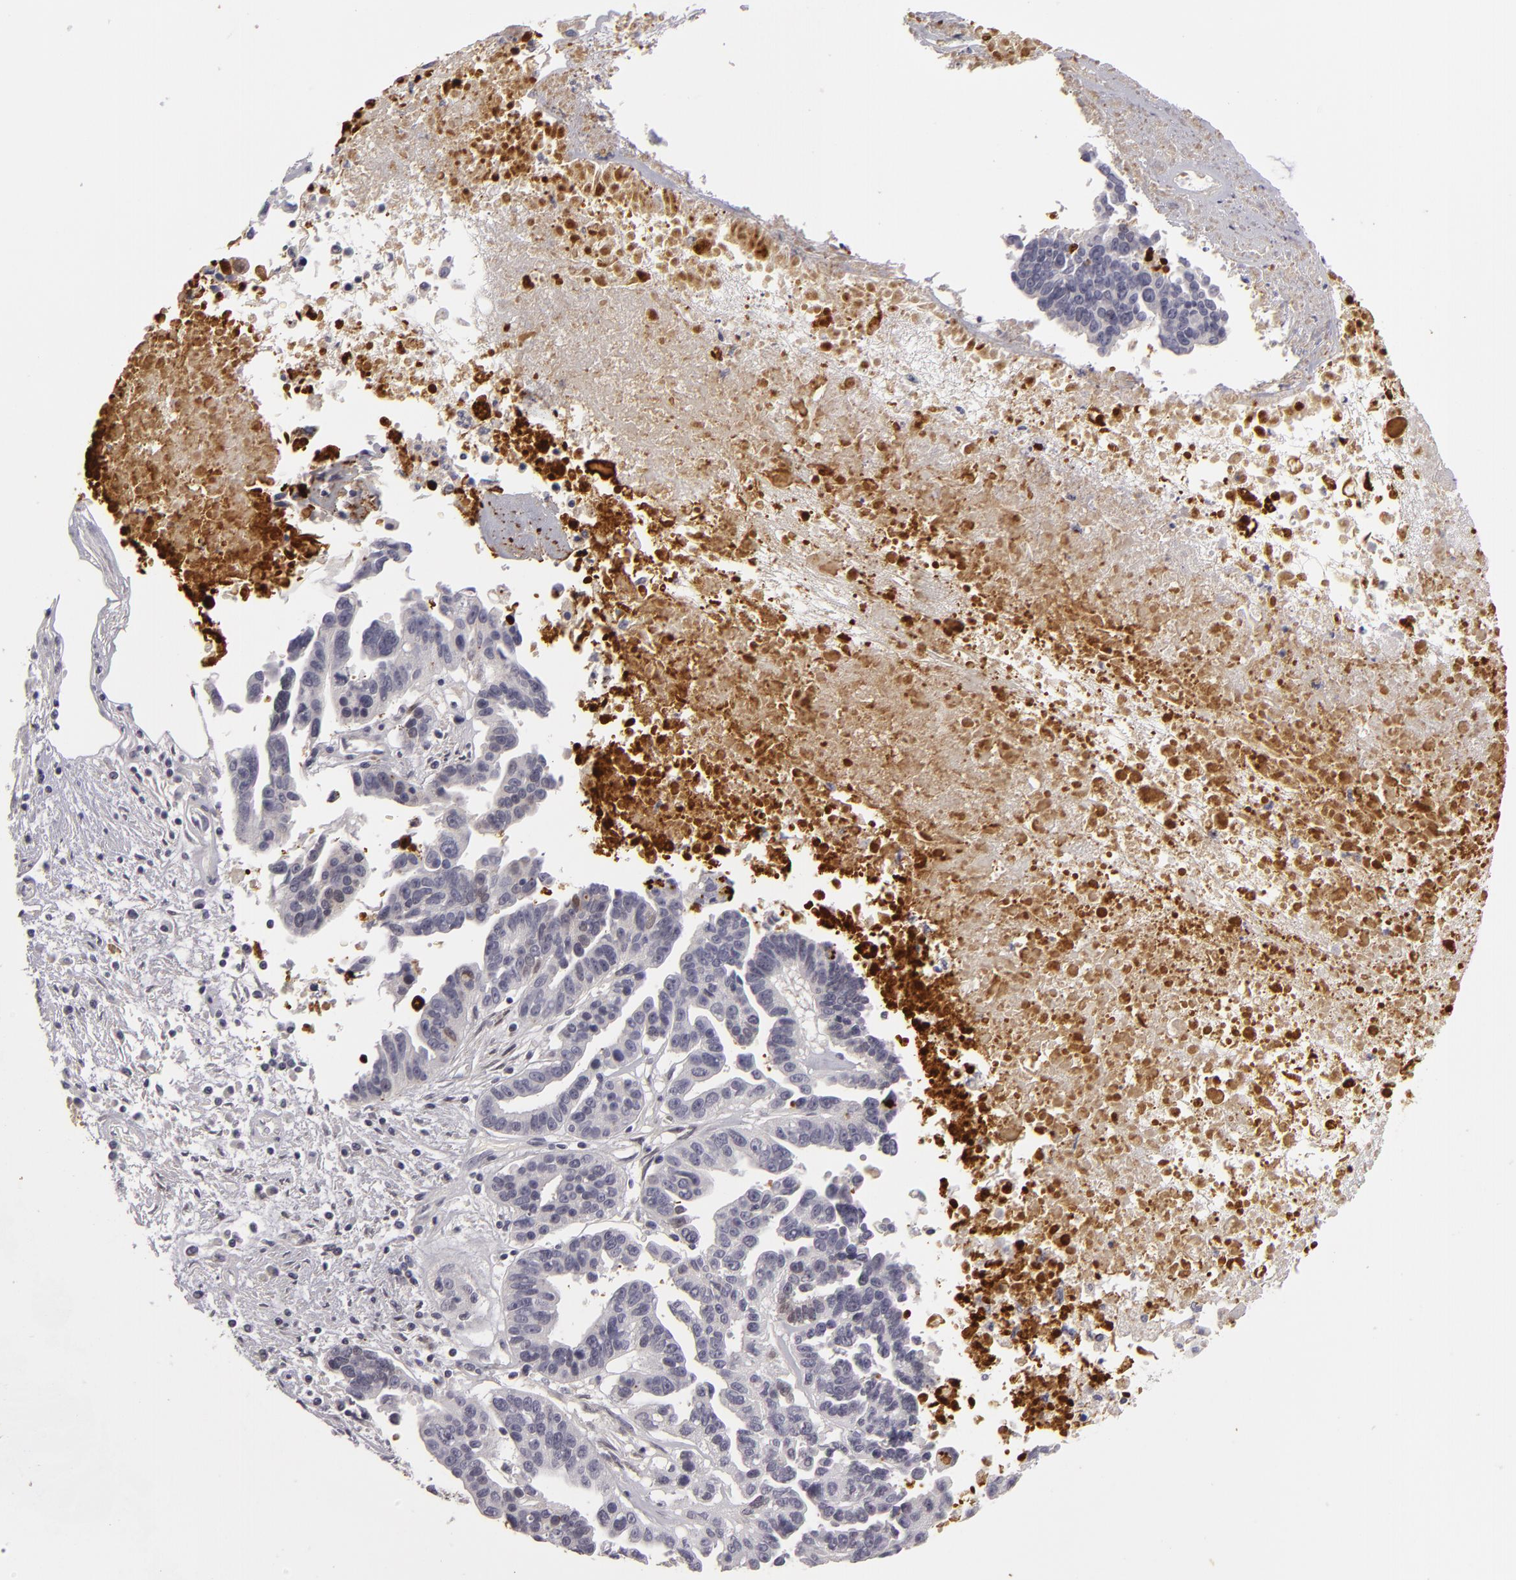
{"staining": {"intensity": "negative", "quantity": "none", "location": "none"}, "tissue": "ovarian cancer", "cell_type": "Tumor cells", "image_type": "cancer", "snomed": [{"axis": "morphology", "description": "Carcinoma, endometroid"}, {"axis": "morphology", "description": "Cystadenocarcinoma, serous, NOS"}, {"axis": "topography", "description": "Ovary"}], "caption": "High power microscopy photomicrograph of an immunohistochemistry (IHC) image of ovarian cancer, revealing no significant positivity in tumor cells.", "gene": "EFS", "patient": {"sex": "female", "age": 45}}